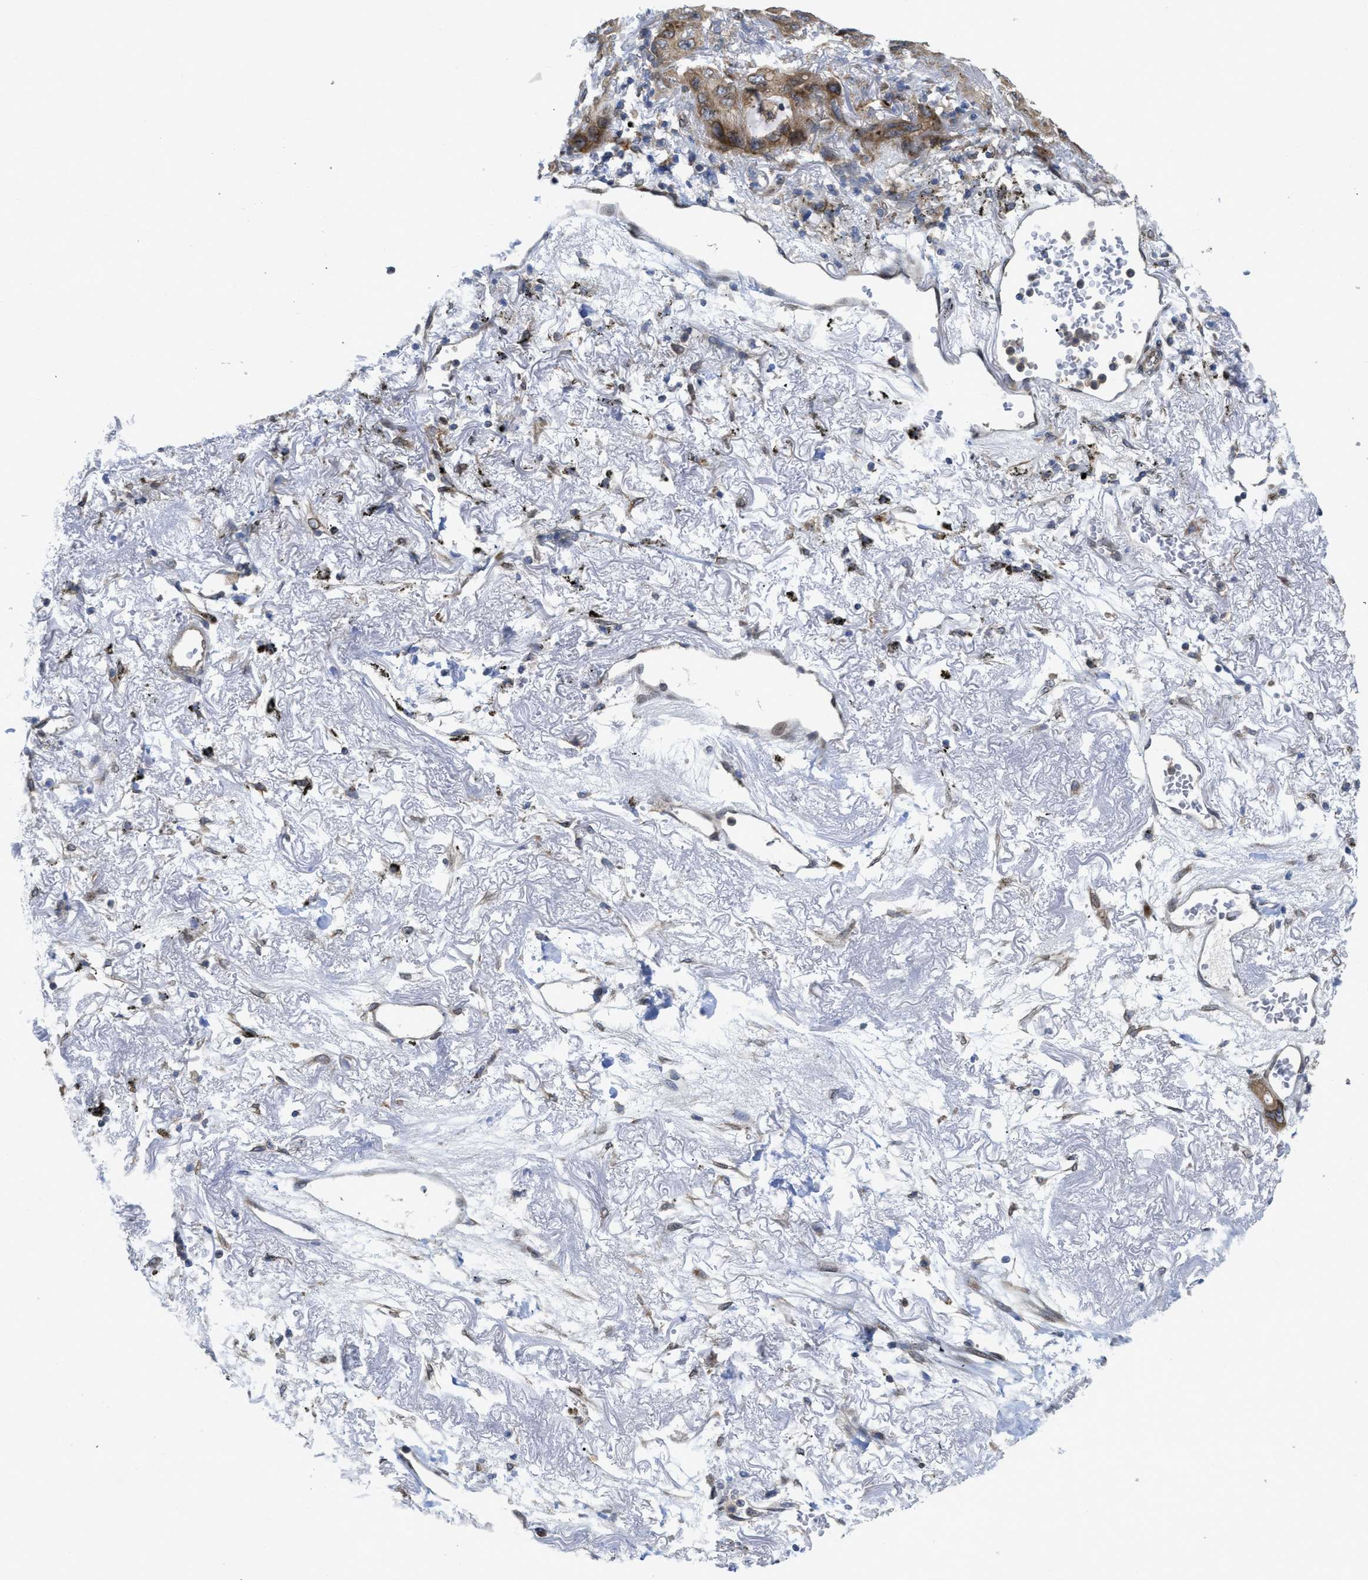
{"staining": {"intensity": "moderate", "quantity": ">75%", "location": "cytoplasmic/membranous"}, "tissue": "lung cancer", "cell_type": "Tumor cells", "image_type": "cancer", "snomed": [{"axis": "morphology", "description": "Squamous cell carcinoma, NOS"}, {"axis": "topography", "description": "Lung"}], "caption": "Brown immunohistochemical staining in lung cancer shows moderate cytoplasmic/membranous positivity in approximately >75% of tumor cells.", "gene": "EIF2AK3", "patient": {"sex": "female", "age": 73}}